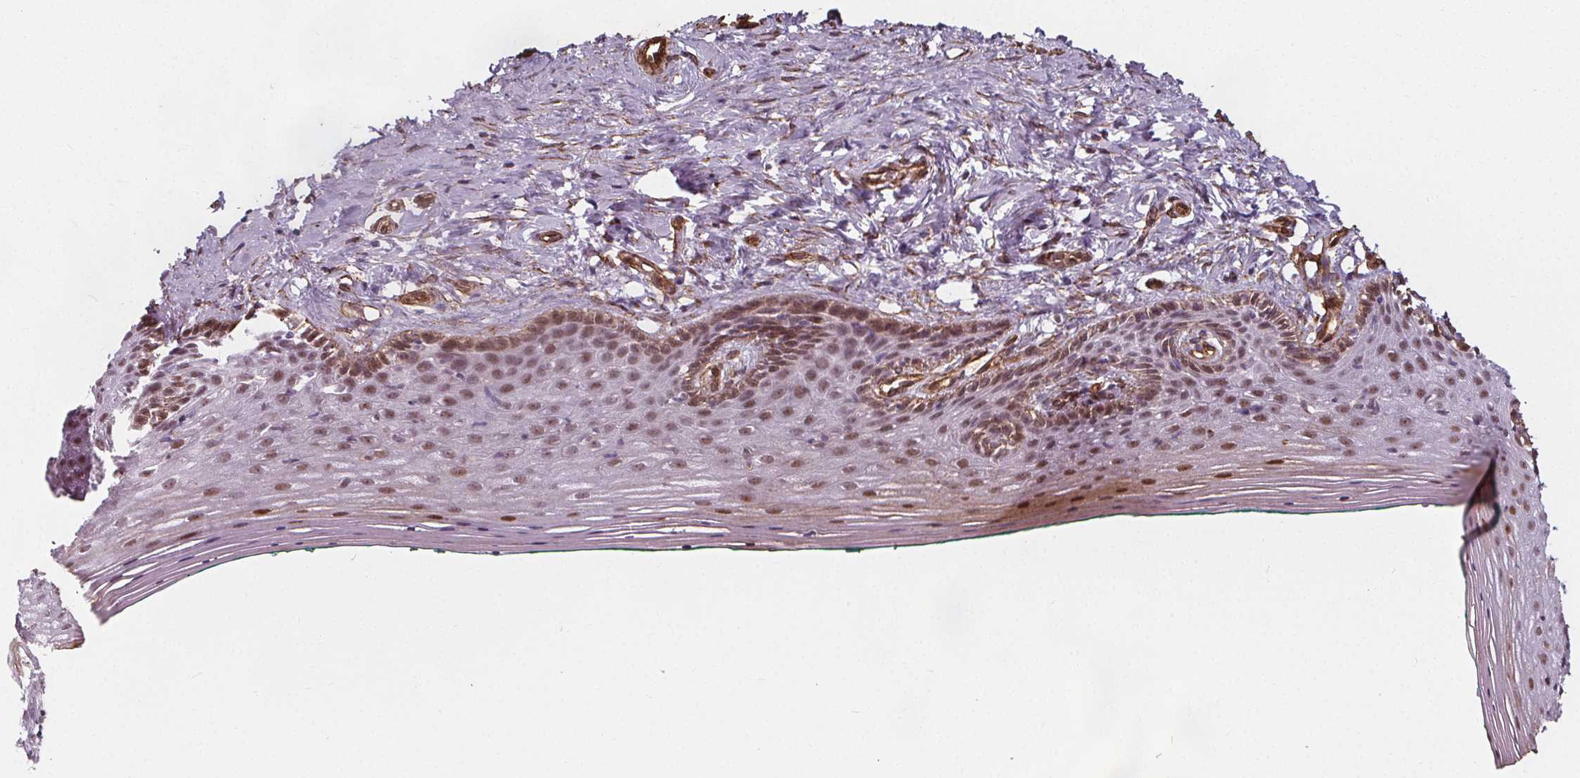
{"staining": {"intensity": "moderate", "quantity": "25%-75%", "location": "cytoplasmic/membranous,nuclear"}, "tissue": "vagina", "cell_type": "Squamous epithelial cells", "image_type": "normal", "snomed": [{"axis": "morphology", "description": "Normal tissue, NOS"}, {"axis": "topography", "description": "Vagina"}], "caption": "Immunohistochemistry micrograph of normal vagina stained for a protein (brown), which demonstrates medium levels of moderate cytoplasmic/membranous,nuclear staining in about 25%-75% of squamous epithelial cells.", "gene": "HAS1", "patient": {"sex": "female", "age": 45}}